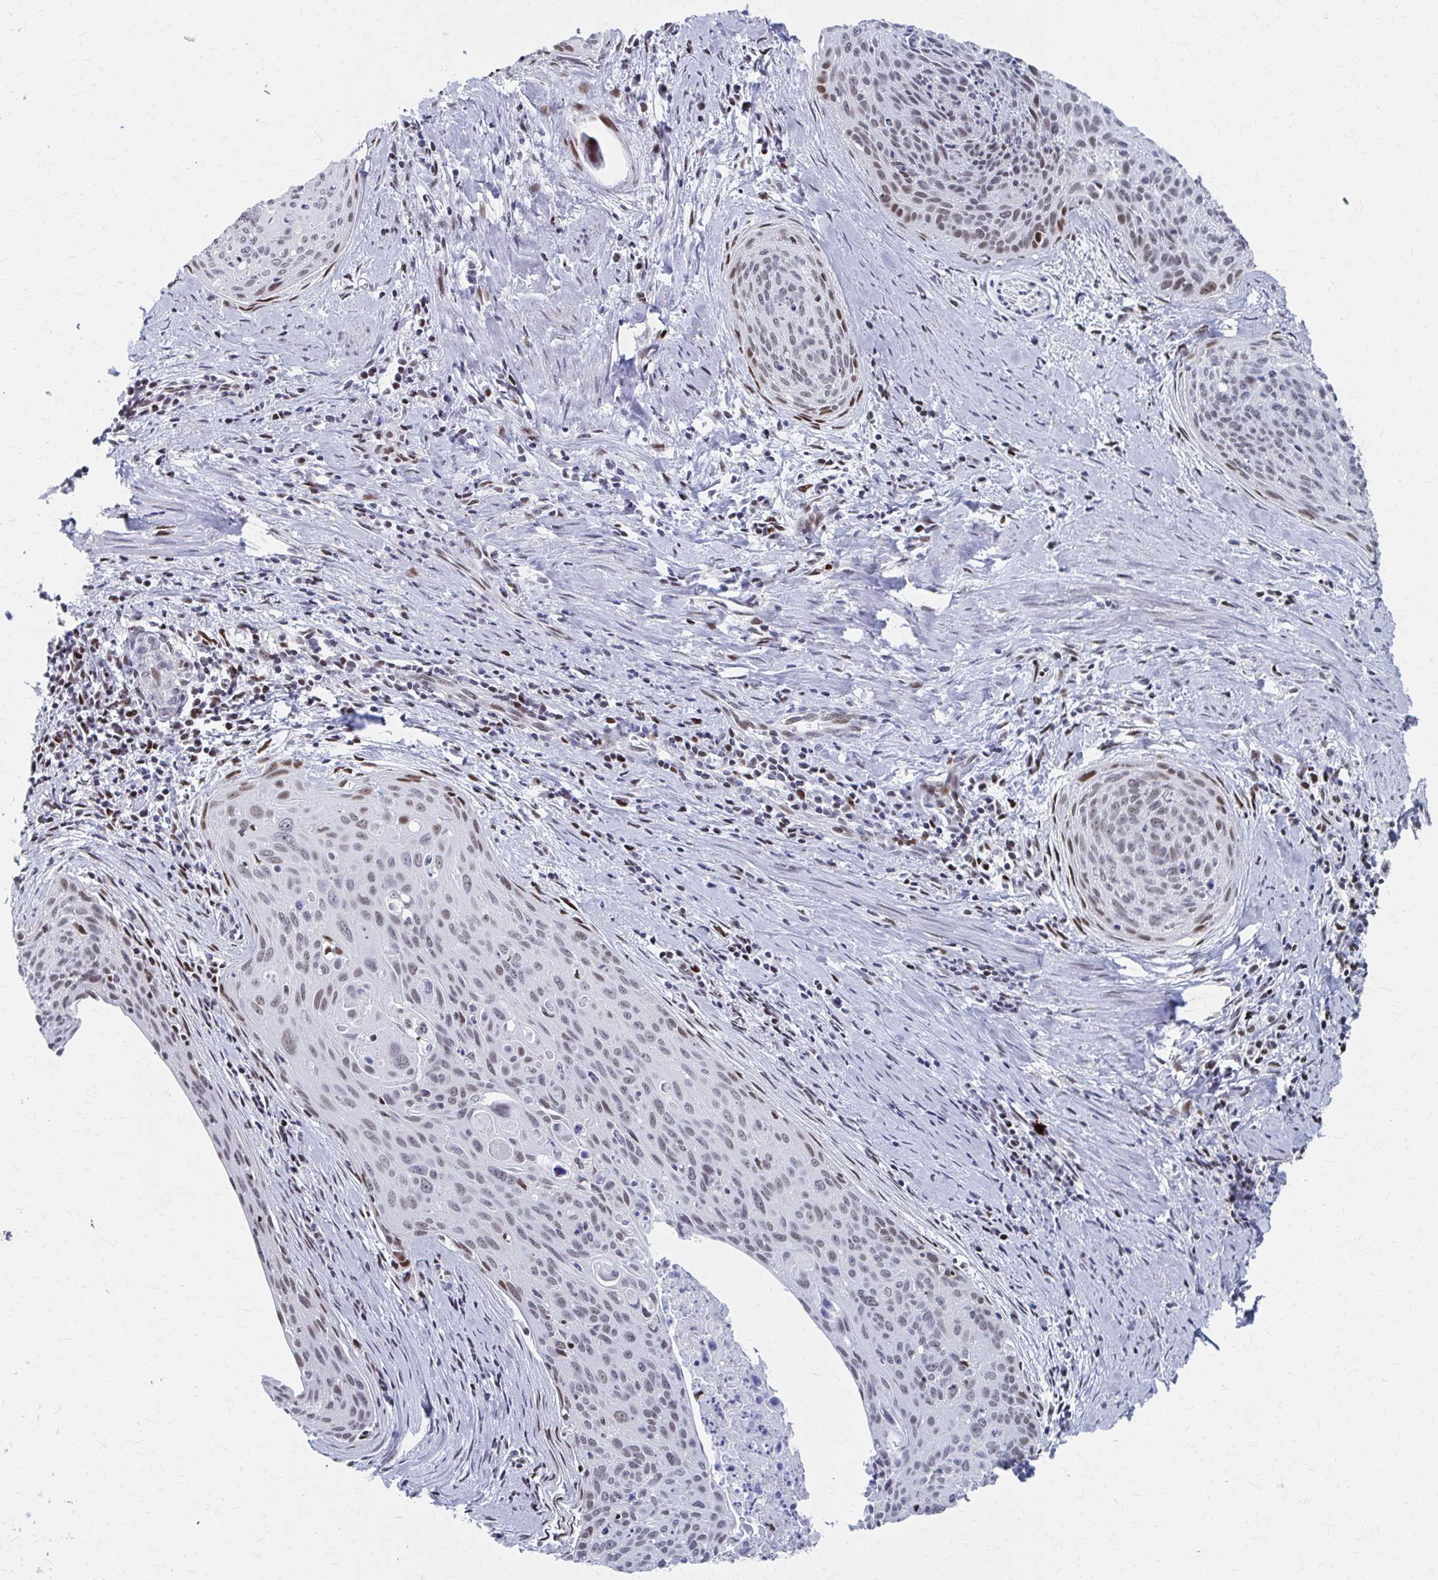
{"staining": {"intensity": "moderate", "quantity": "25%-75%", "location": "nuclear"}, "tissue": "cervical cancer", "cell_type": "Tumor cells", "image_type": "cancer", "snomed": [{"axis": "morphology", "description": "Squamous cell carcinoma, NOS"}, {"axis": "topography", "description": "Cervix"}], "caption": "A high-resolution micrograph shows IHC staining of cervical cancer, which exhibits moderate nuclear positivity in approximately 25%-75% of tumor cells.", "gene": "CDIN1", "patient": {"sex": "female", "age": 55}}